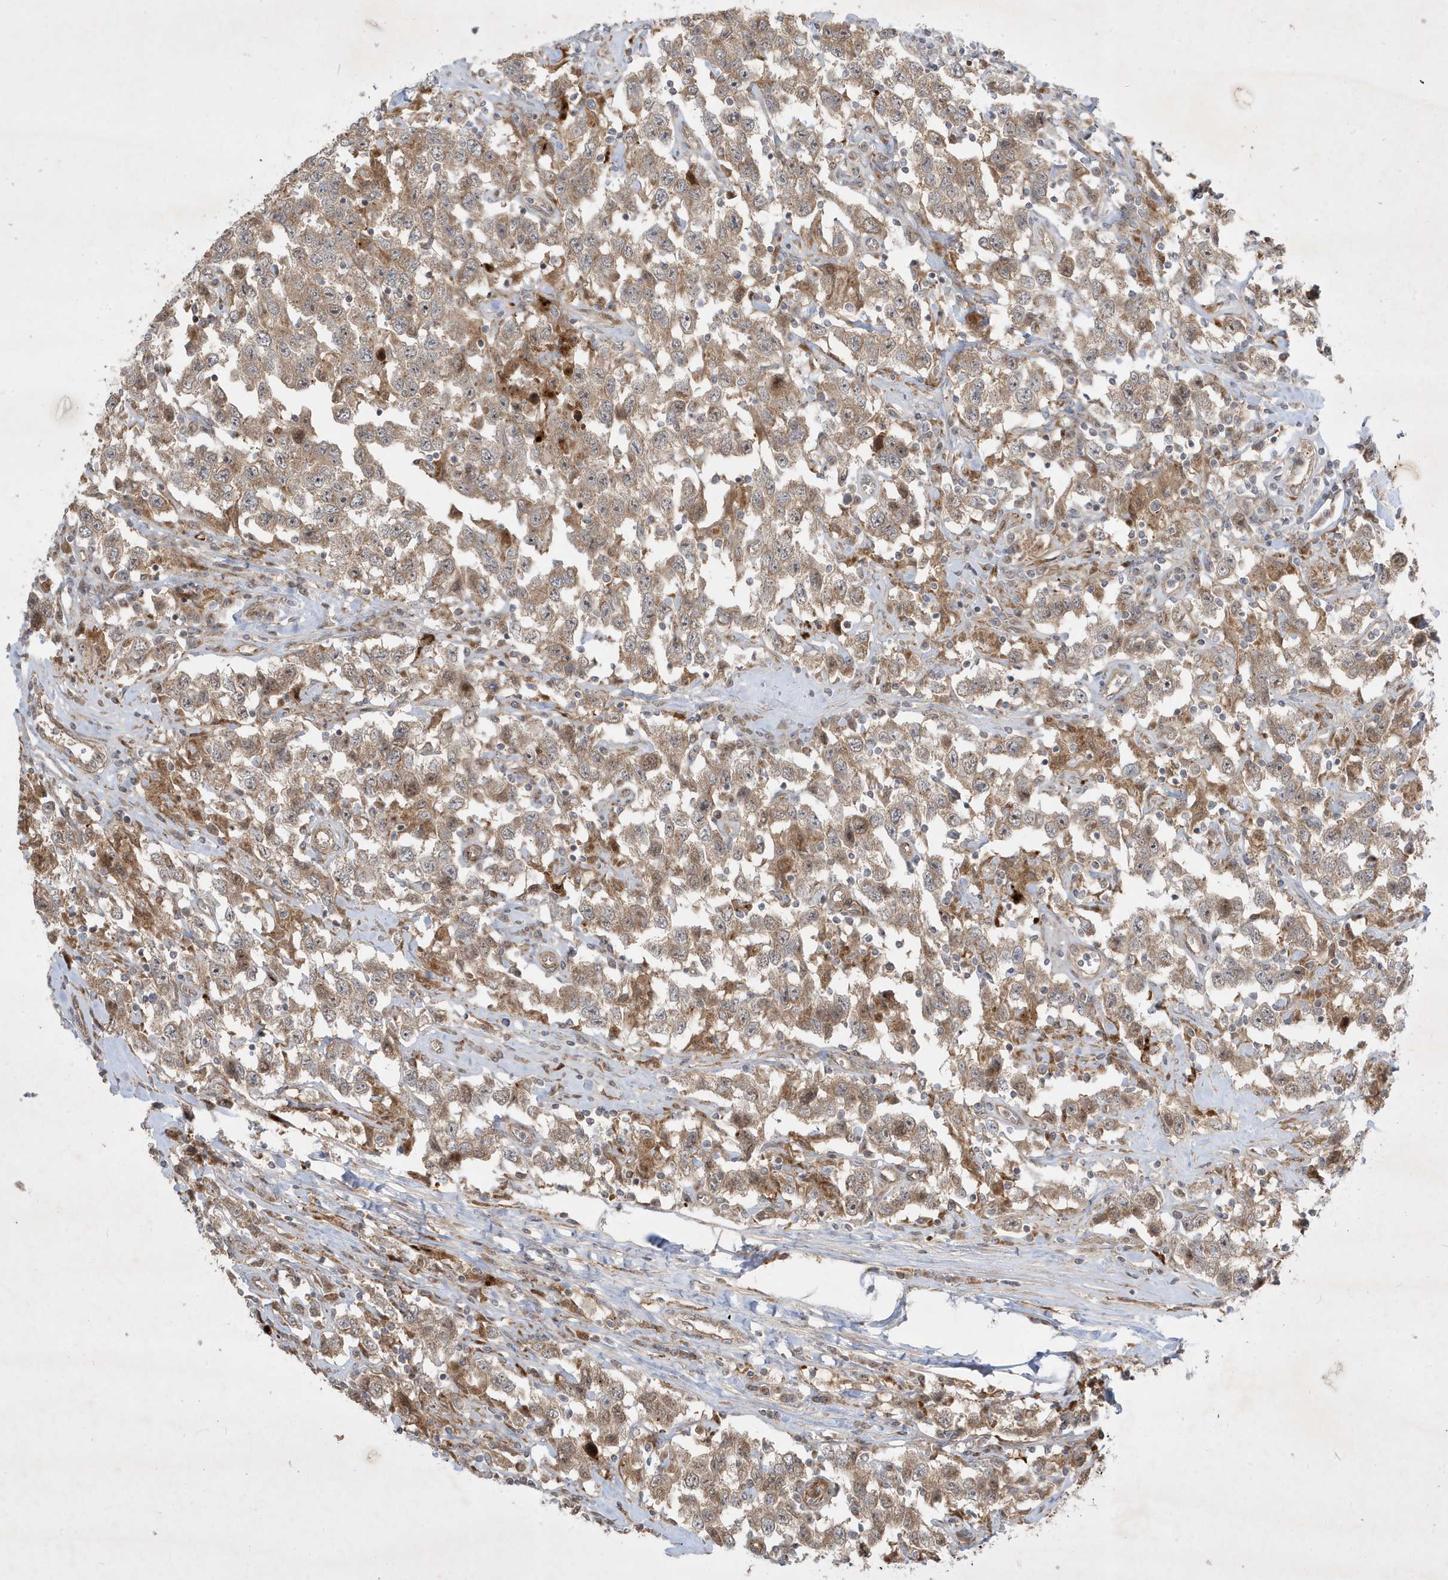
{"staining": {"intensity": "weak", "quantity": ">75%", "location": "cytoplasmic/membranous"}, "tissue": "testis cancer", "cell_type": "Tumor cells", "image_type": "cancer", "snomed": [{"axis": "morphology", "description": "Seminoma, NOS"}, {"axis": "topography", "description": "Testis"}], "caption": "Protein analysis of testis cancer (seminoma) tissue shows weak cytoplasmic/membranous positivity in about >75% of tumor cells.", "gene": "IFT57", "patient": {"sex": "male", "age": 41}}